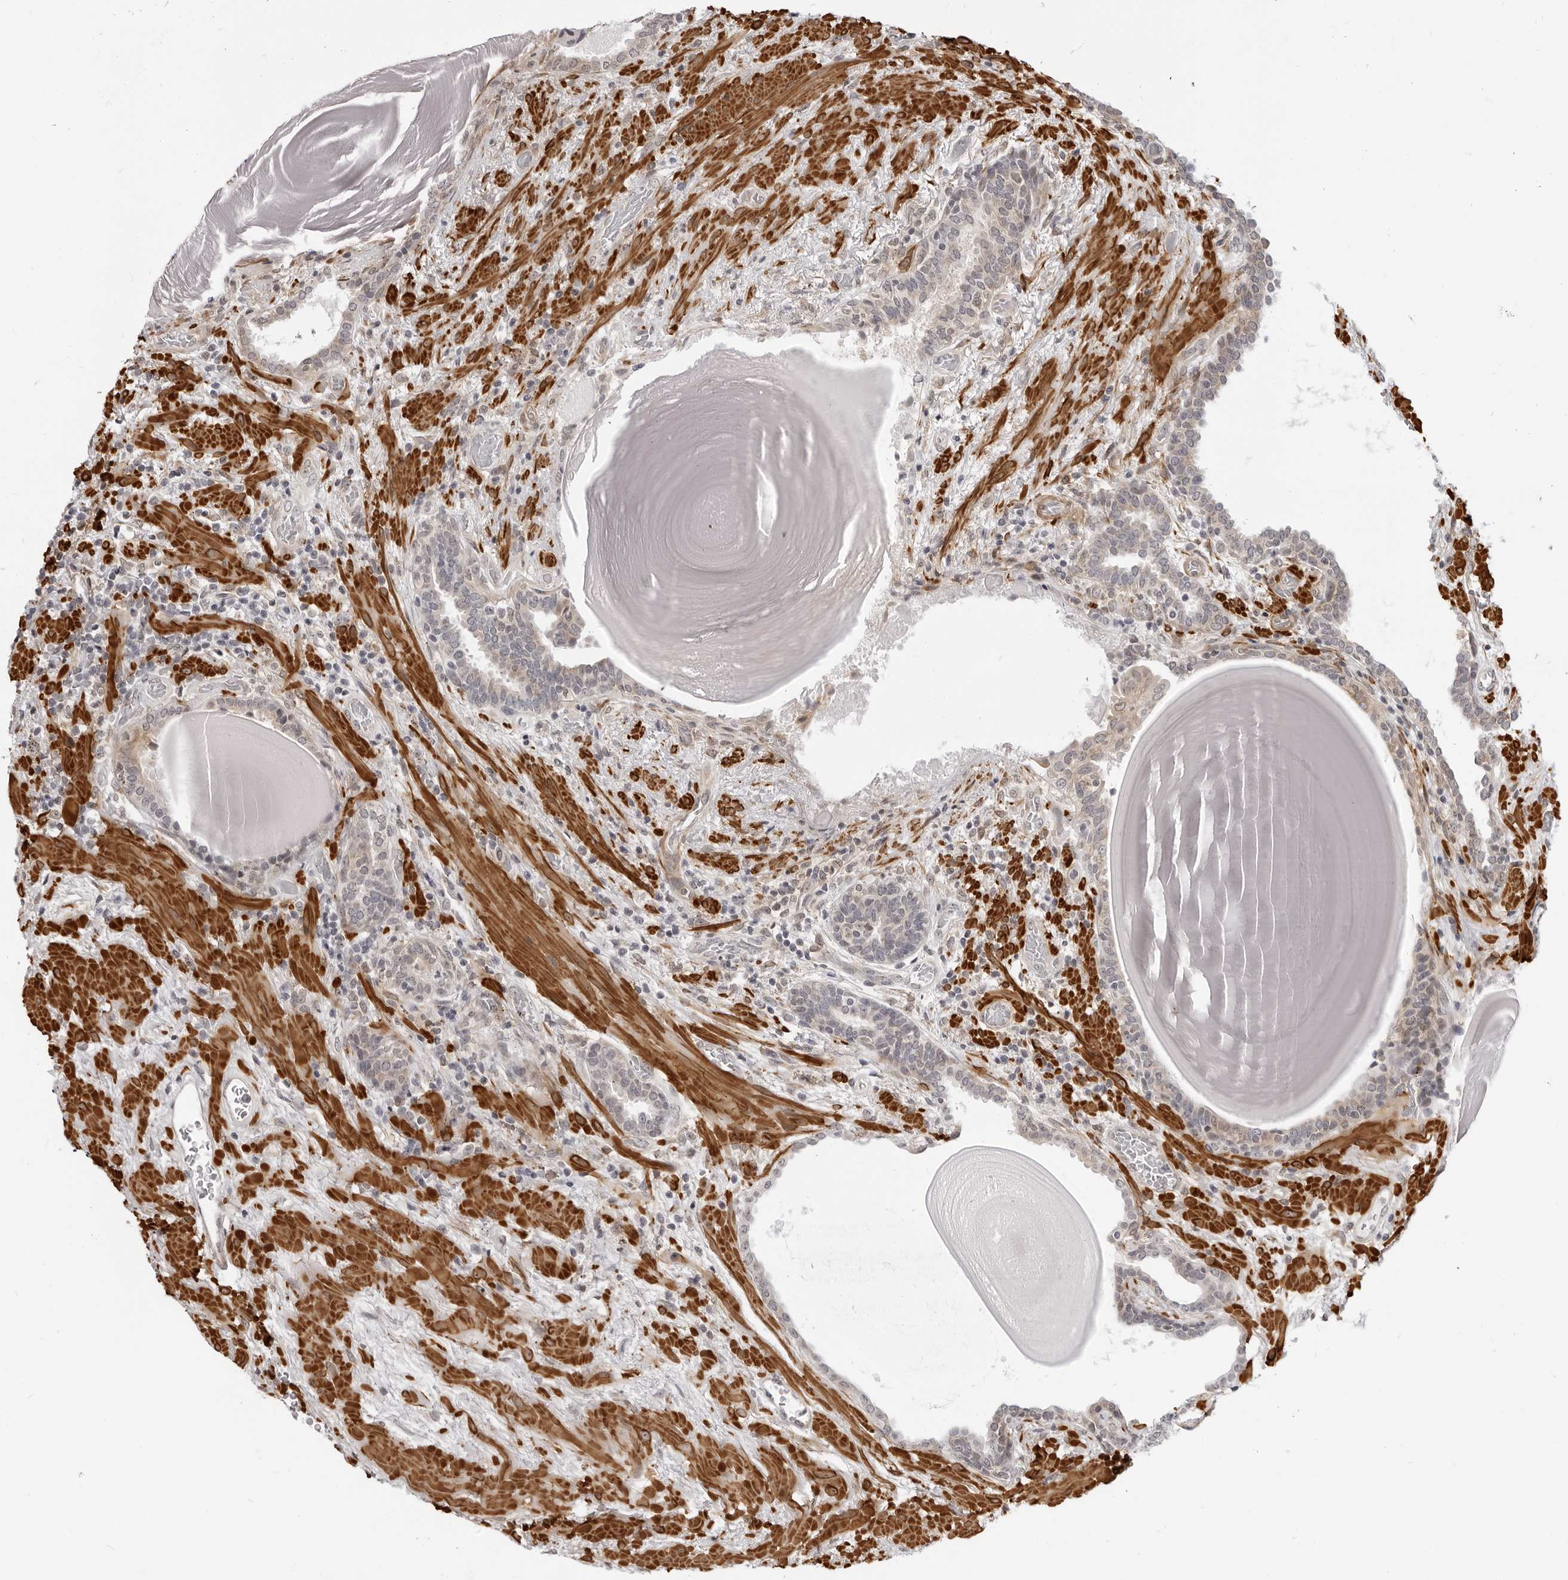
{"staining": {"intensity": "weak", "quantity": "25%-75%", "location": "cytoplasmic/membranous"}, "tissue": "prostate", "cell_type": "Glandular cells", "image_type": "normal", "snomed": [{"axis": "morphology", "description": "Normal tissue, NOS"}, {"axis": "topography", "description": "Prostate"}], "caption": "Glandular cells exhibit low levels of weak cytoplasmic/membranous expression in approximately 25%-75% of cells in unremarkable prostate. (Stains: DAB (3,3'-diaminobenzidine) in brown, nuclei in blue, Microscopy: brightfield microscopy at high magnification).", "gene": "SRGAP2", "patient": {"sex": "male", "age": 48}}